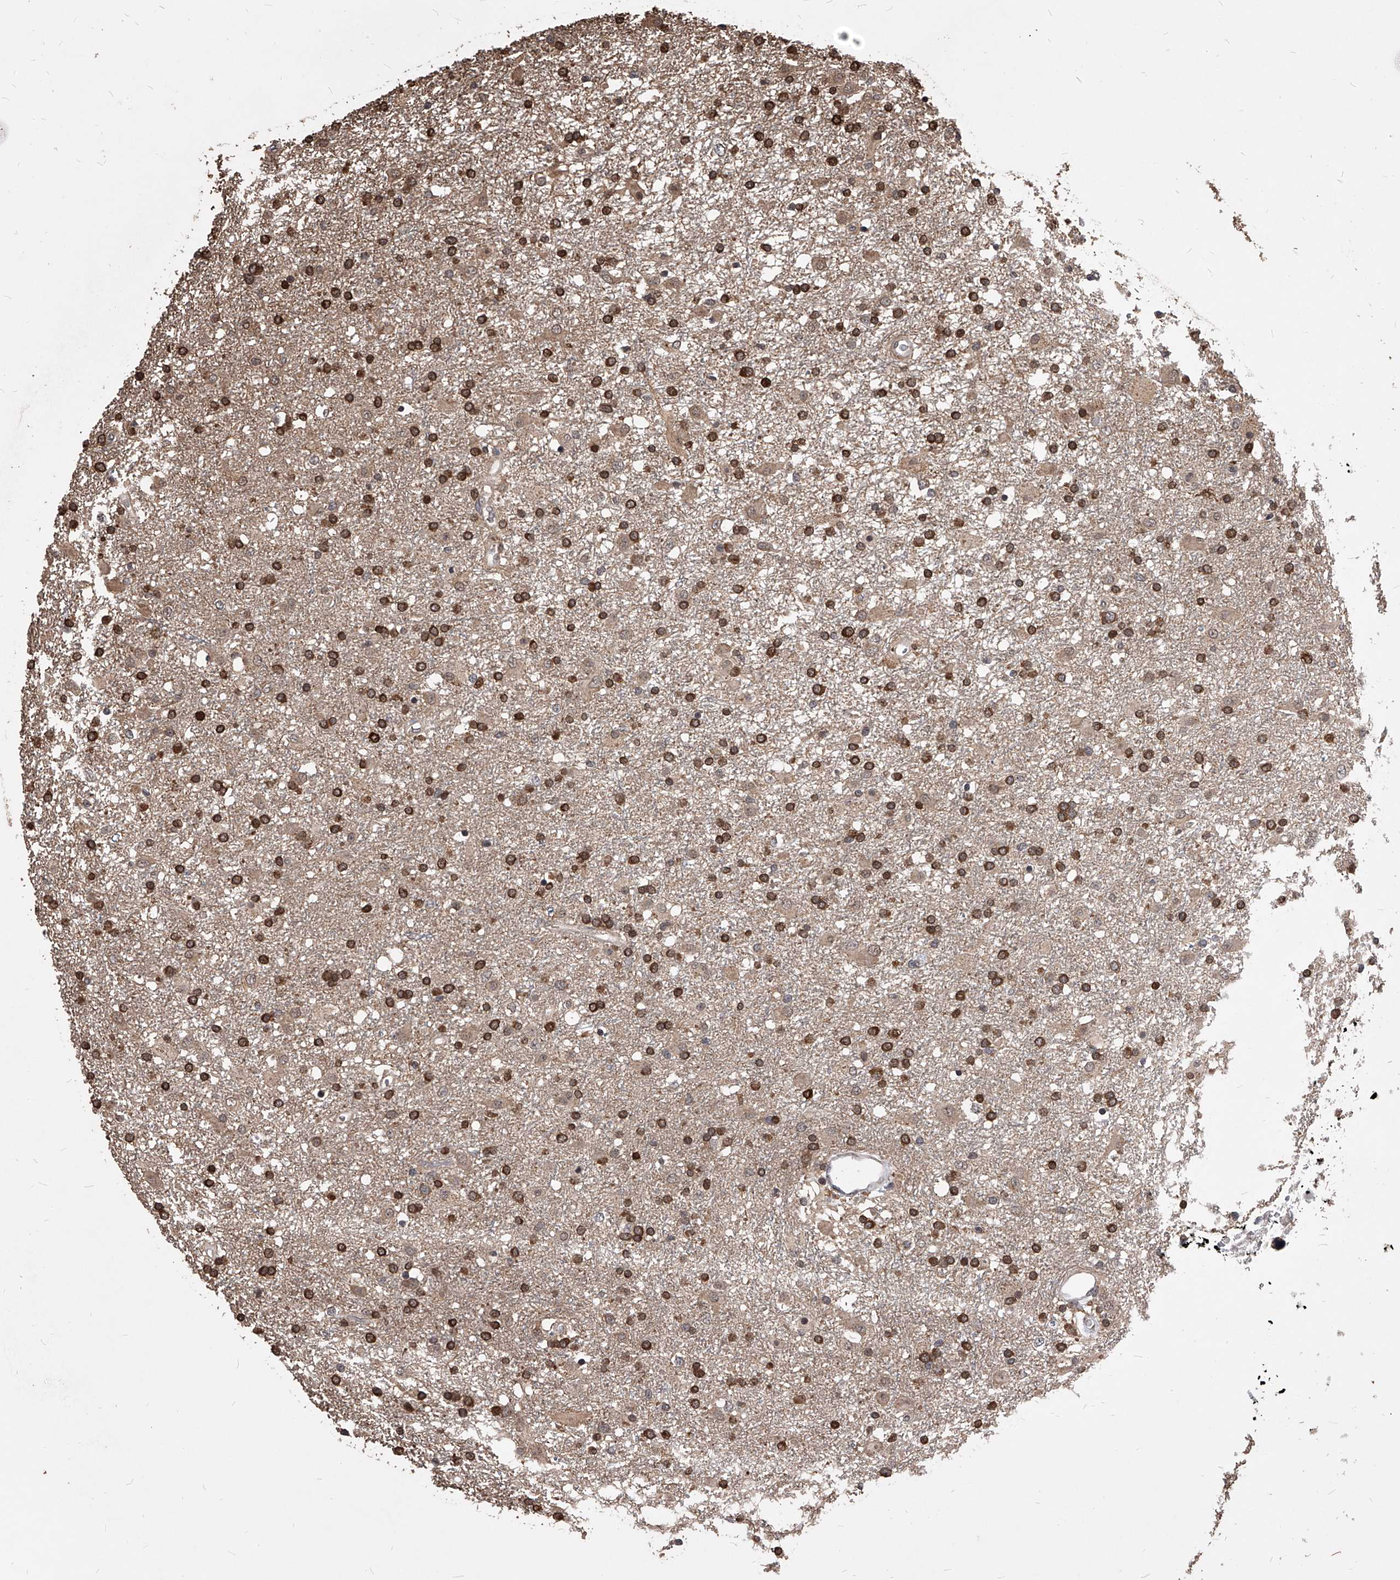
{"staining": {"intensity": "weak", "quantity": ">75%", "location": "cytoplasmic/membranous"}, "tissue": "glioma", "cell_type": "Tumor cells", "image_type": "cancer", "snomed": [{"axis": "morphology", "description": "Glioma, malignant, Low grade"}, {"axis": "topography", "description": "Brain"}], "caption": "About >75% of tumor cells in glioma demonstrate weak cytoplasmic/membranous protein staining as visualized by brown immunohistochemical staining.", "gene": "ID1", "patient": {"sex": "male", "age": 65}}